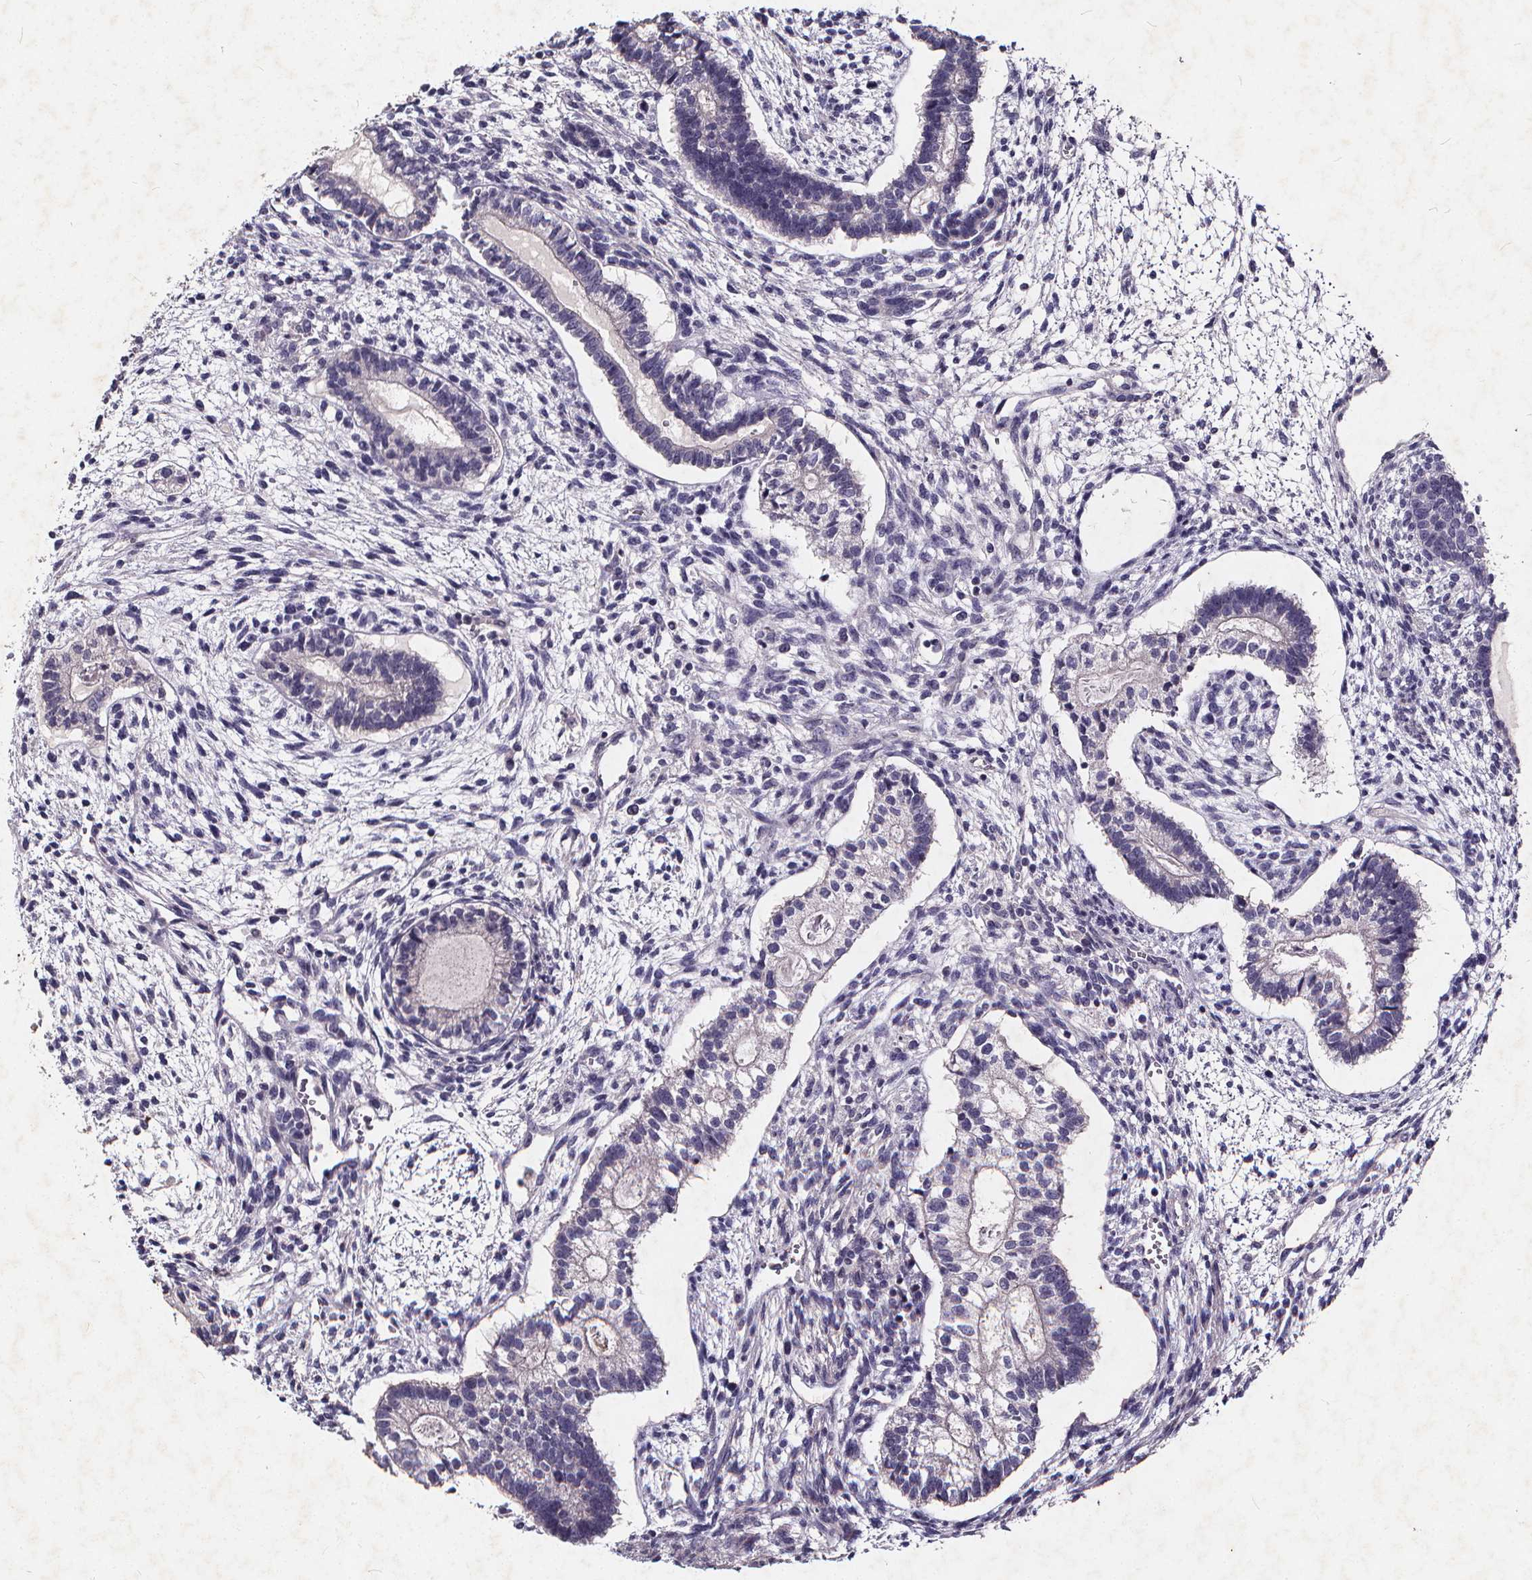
{"staining": {"intensity": "negative", "quantity": "none", "location": "none"}, "tissue": "testis cancer", "cell_type": "Tumor cells", "image_type": "cancer", "snomed": [{"axis": "morphology", "description": "Carcinoma, Embryonal, NOS"}, {"axis": "topography", "description": "Testis"}], "caption": "Tumor cells are negative for brown protein staining in testis cancer.", "gene": "TSPAN14", "patient": {"sex": "male", "age": 37}}